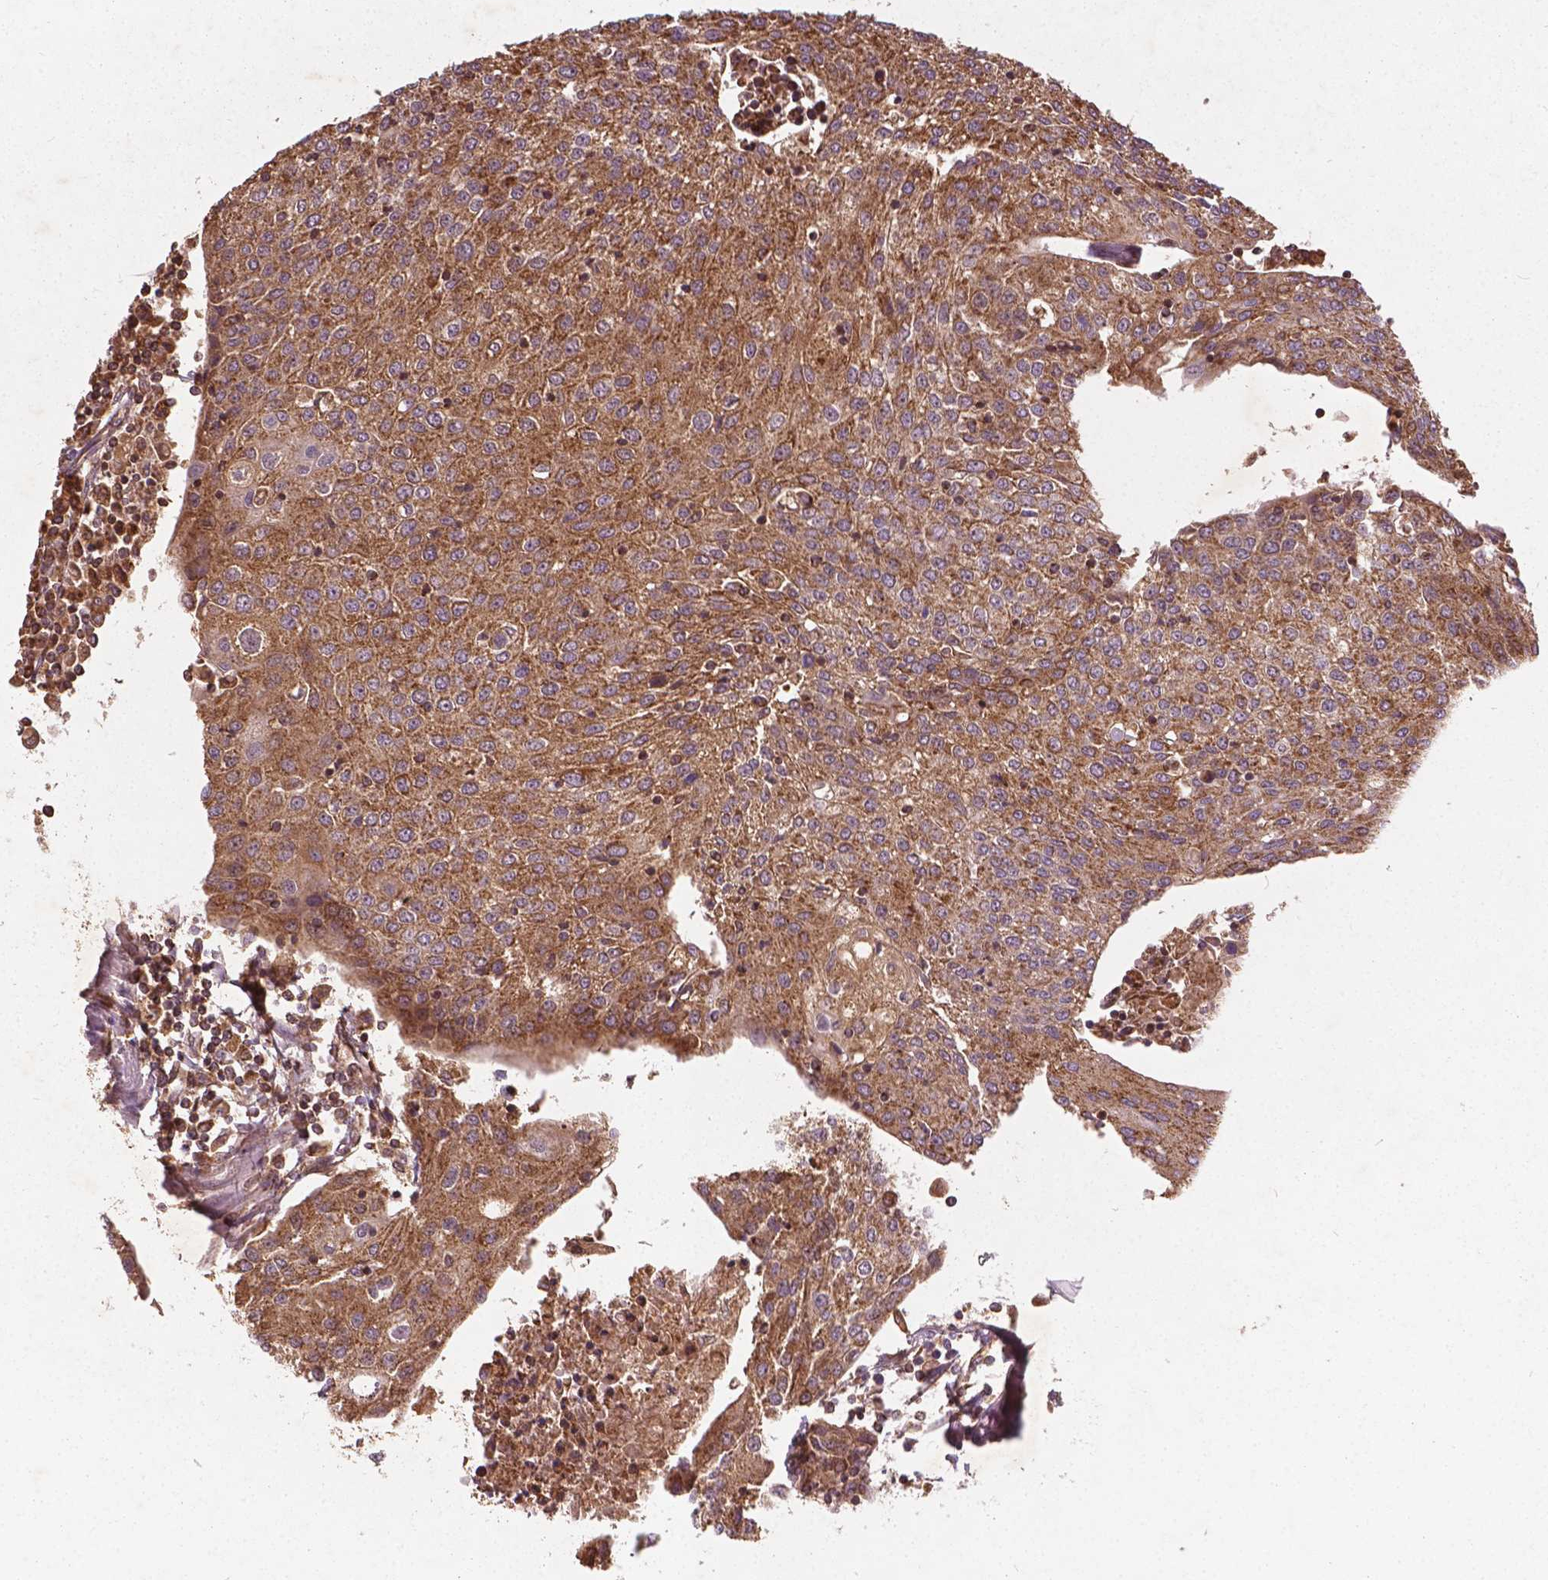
{"staining": {"intensity": "moderate", "quantity": ">75%", "location": "cytoplasmic/membranous"}, "tissue": "urothelial cancer", "cell_type": "Tumor cells", "image_type": "cancer", "snomed": [{"axis": "morphology", "description": "Urothelial carcinoma, High grade"}, {"axis": "topography", "description": "Urinary bladder"}], "caption": "Tumor cells exhibit medium levels of moderate cytoplasmic/membranous staining in about >75% of cells in urothelial cancer.", "gene": "UBXN2A", "patient": {"sex": "female", "age": 85}}